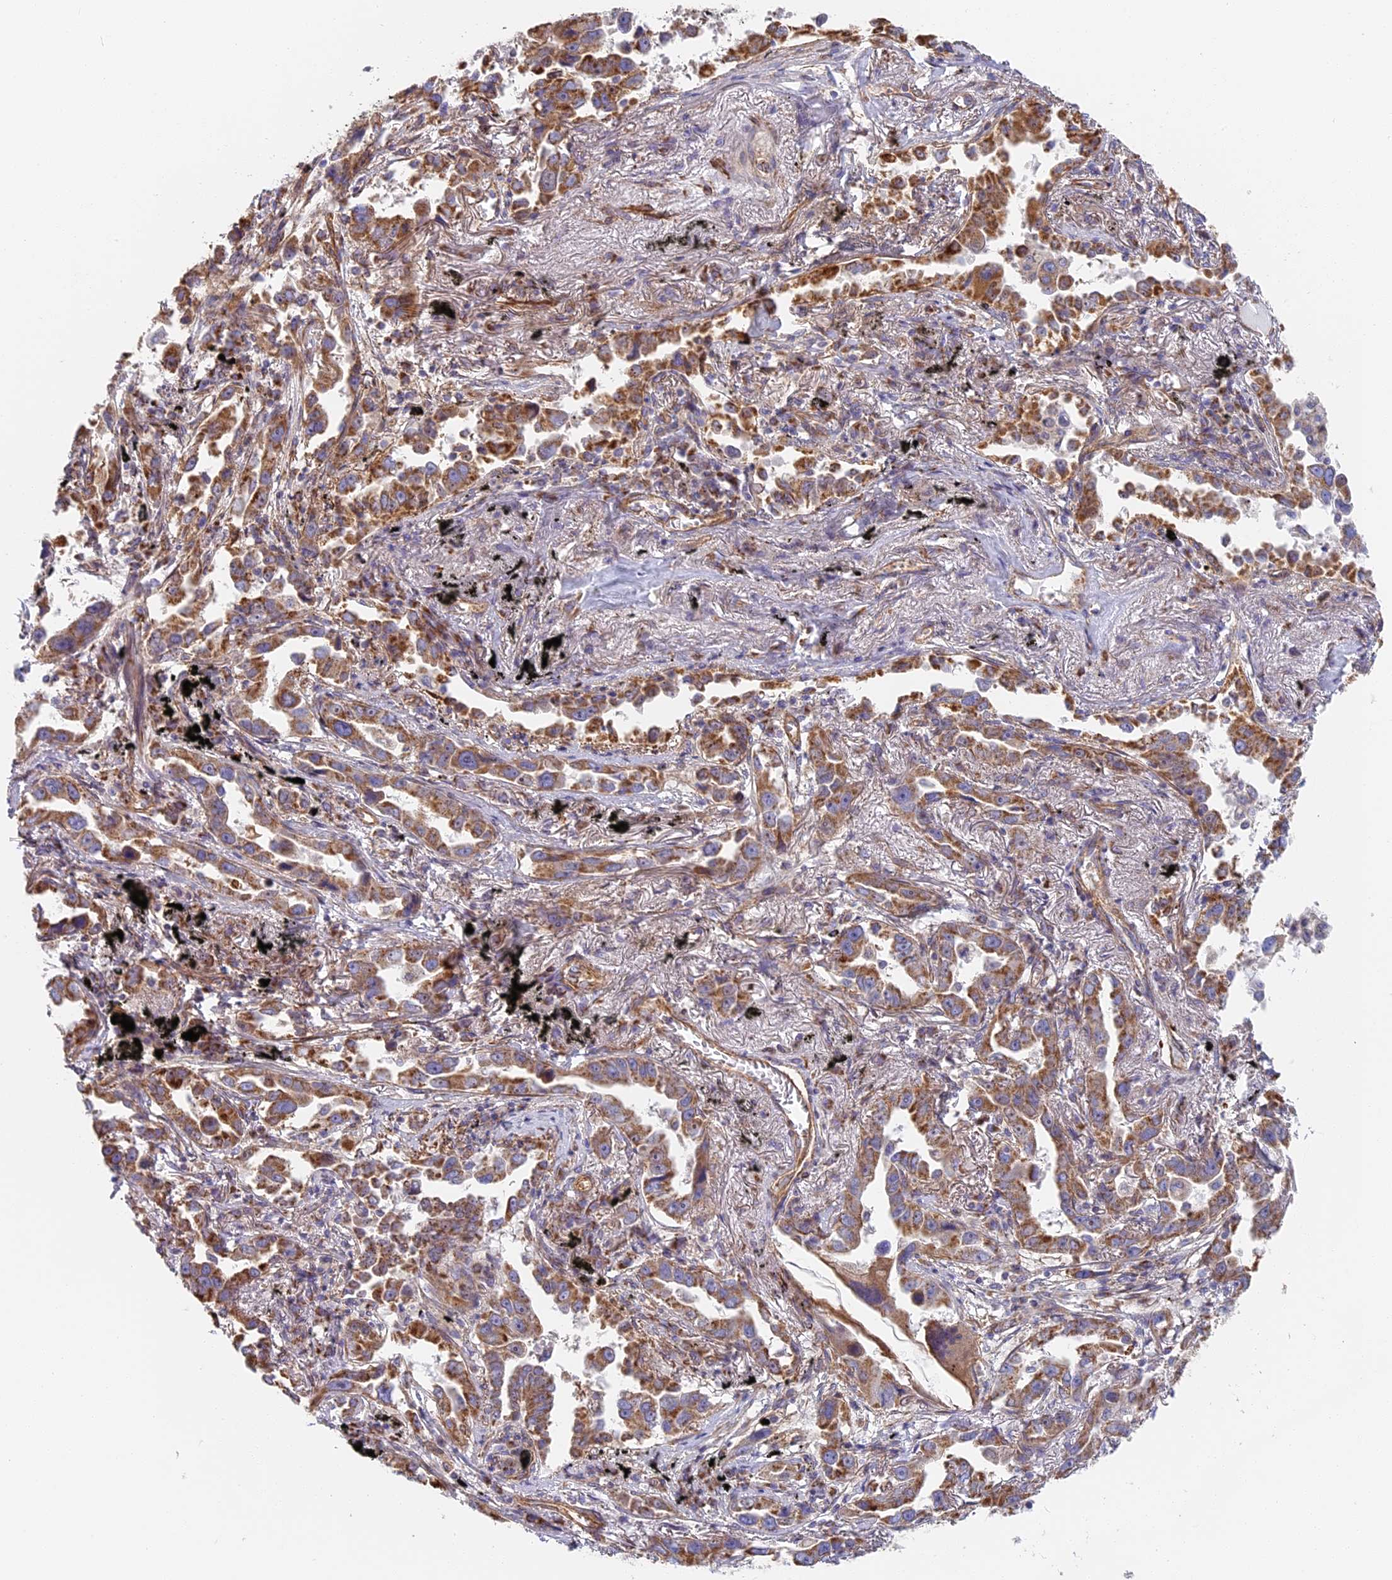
{"staining": {"intensity": "moderate", "quantity": ">75%", "location": "cytoplasmic/membranous"}, "tissue": "lung cancer", "cell_type": "Tumor cells", "image_type": "cancer", "snomed": [{"axis": "morphology", "description": "Adenocarcinoma, NOS"}, {"axis": "topography", "description": "Lung"}], "caption": "Lung cancer stained for a protein (brown) exhibits moderate cytoplasmic/membranous positive positivity in approximately >75% of tumor cells.", "gene": "DDA1", "patient": {"sex": "male", "age": 67}}